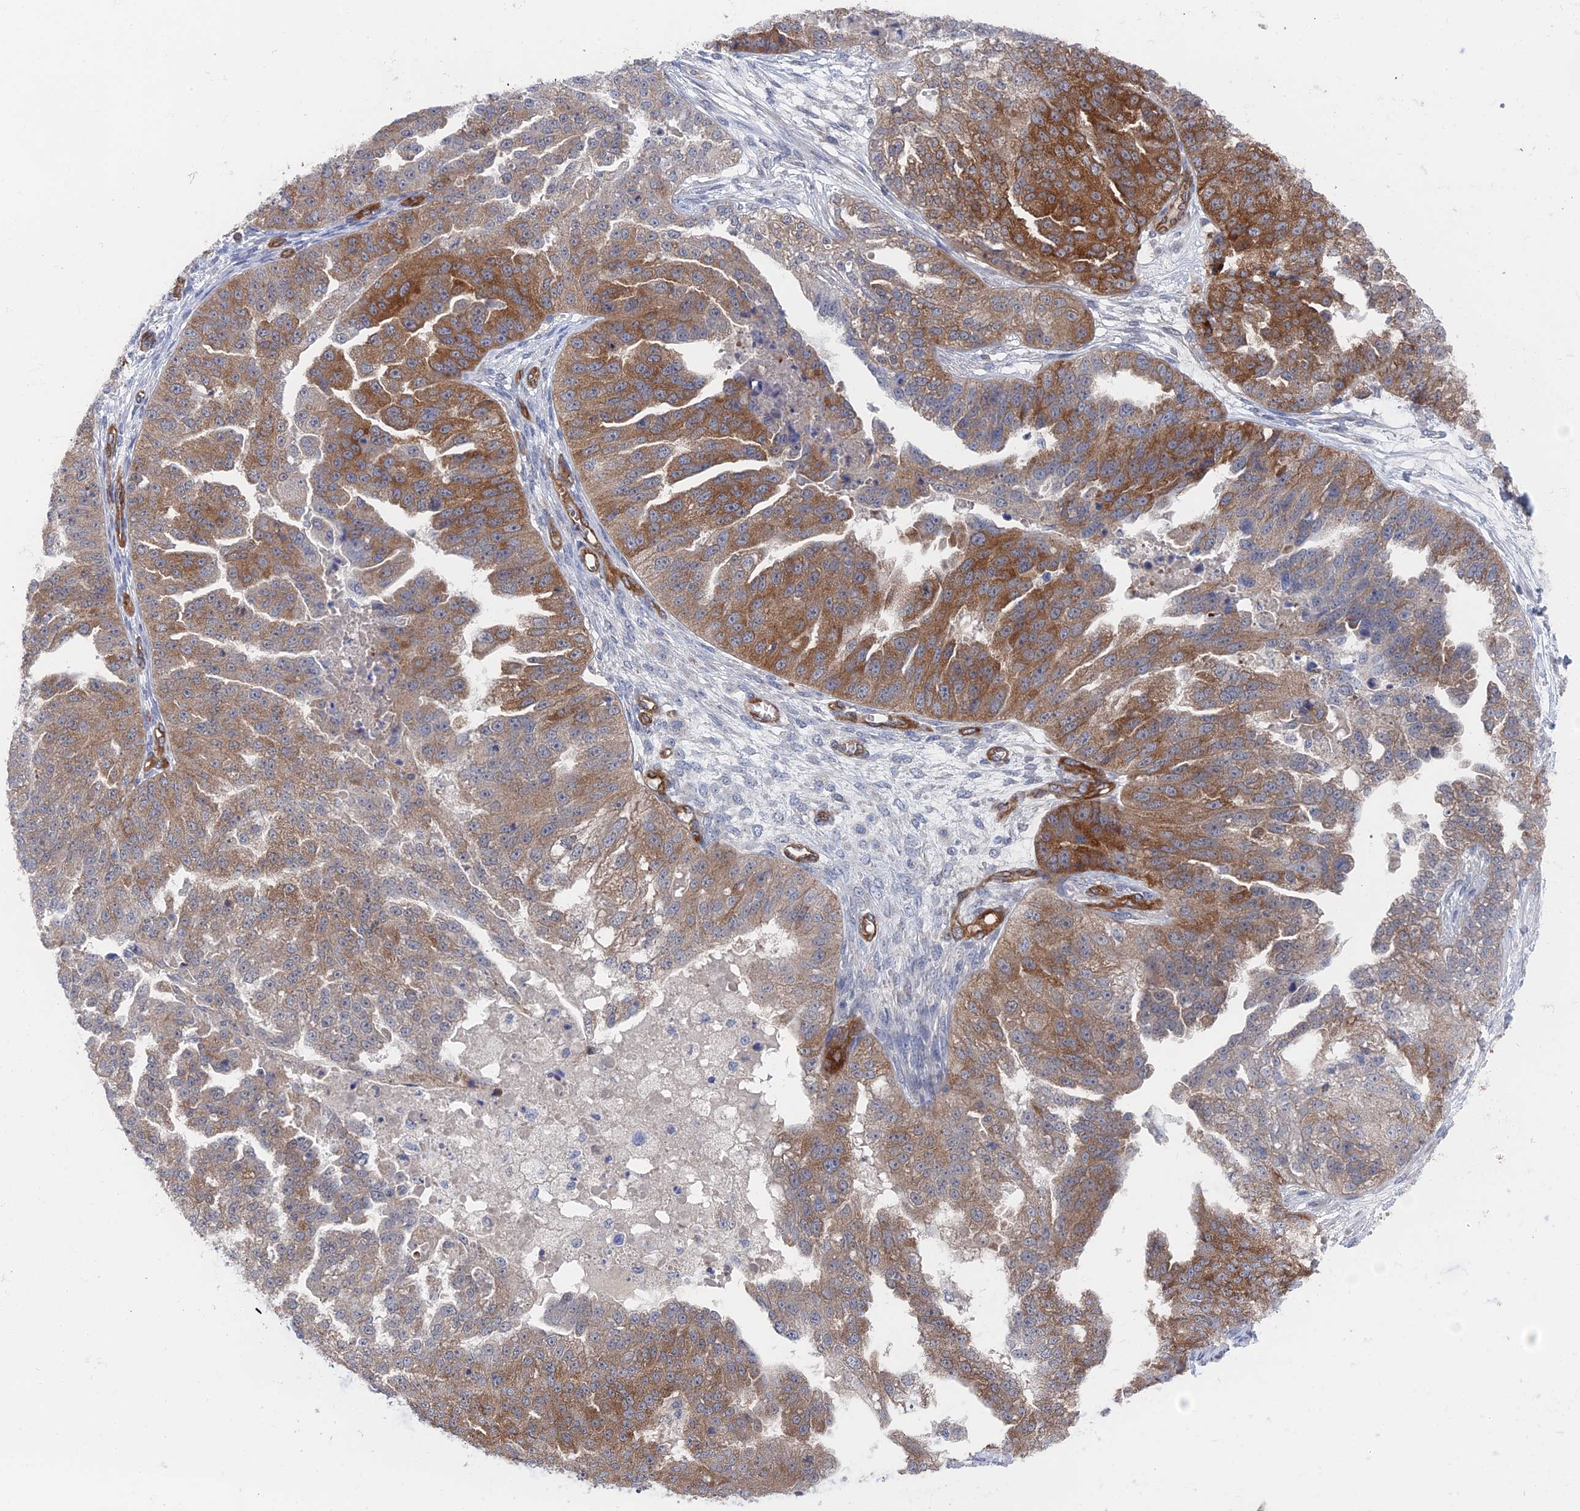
{"staining": {"intensity": "moderate", "quantity": ">75%", "location": "cytoplasmic/membranous"}, "tissue": "ovarian cancer", "cell_type": "Tumor cells", "image_type": "cancer", "snomed": [{"axis": "morphology", "description": "Cystadenocarcinoma, serous, NOS"}, {"axis": "topography", "description": "Ovary"}], "caption": "A brown stain highlights moderate cytoplasmic/membranous expression of a protein in human ovarian serous cystadenocarcinoma tumor cells.", "gene": "ARAP3", "patient": {"sex": "female", "age": 58}}